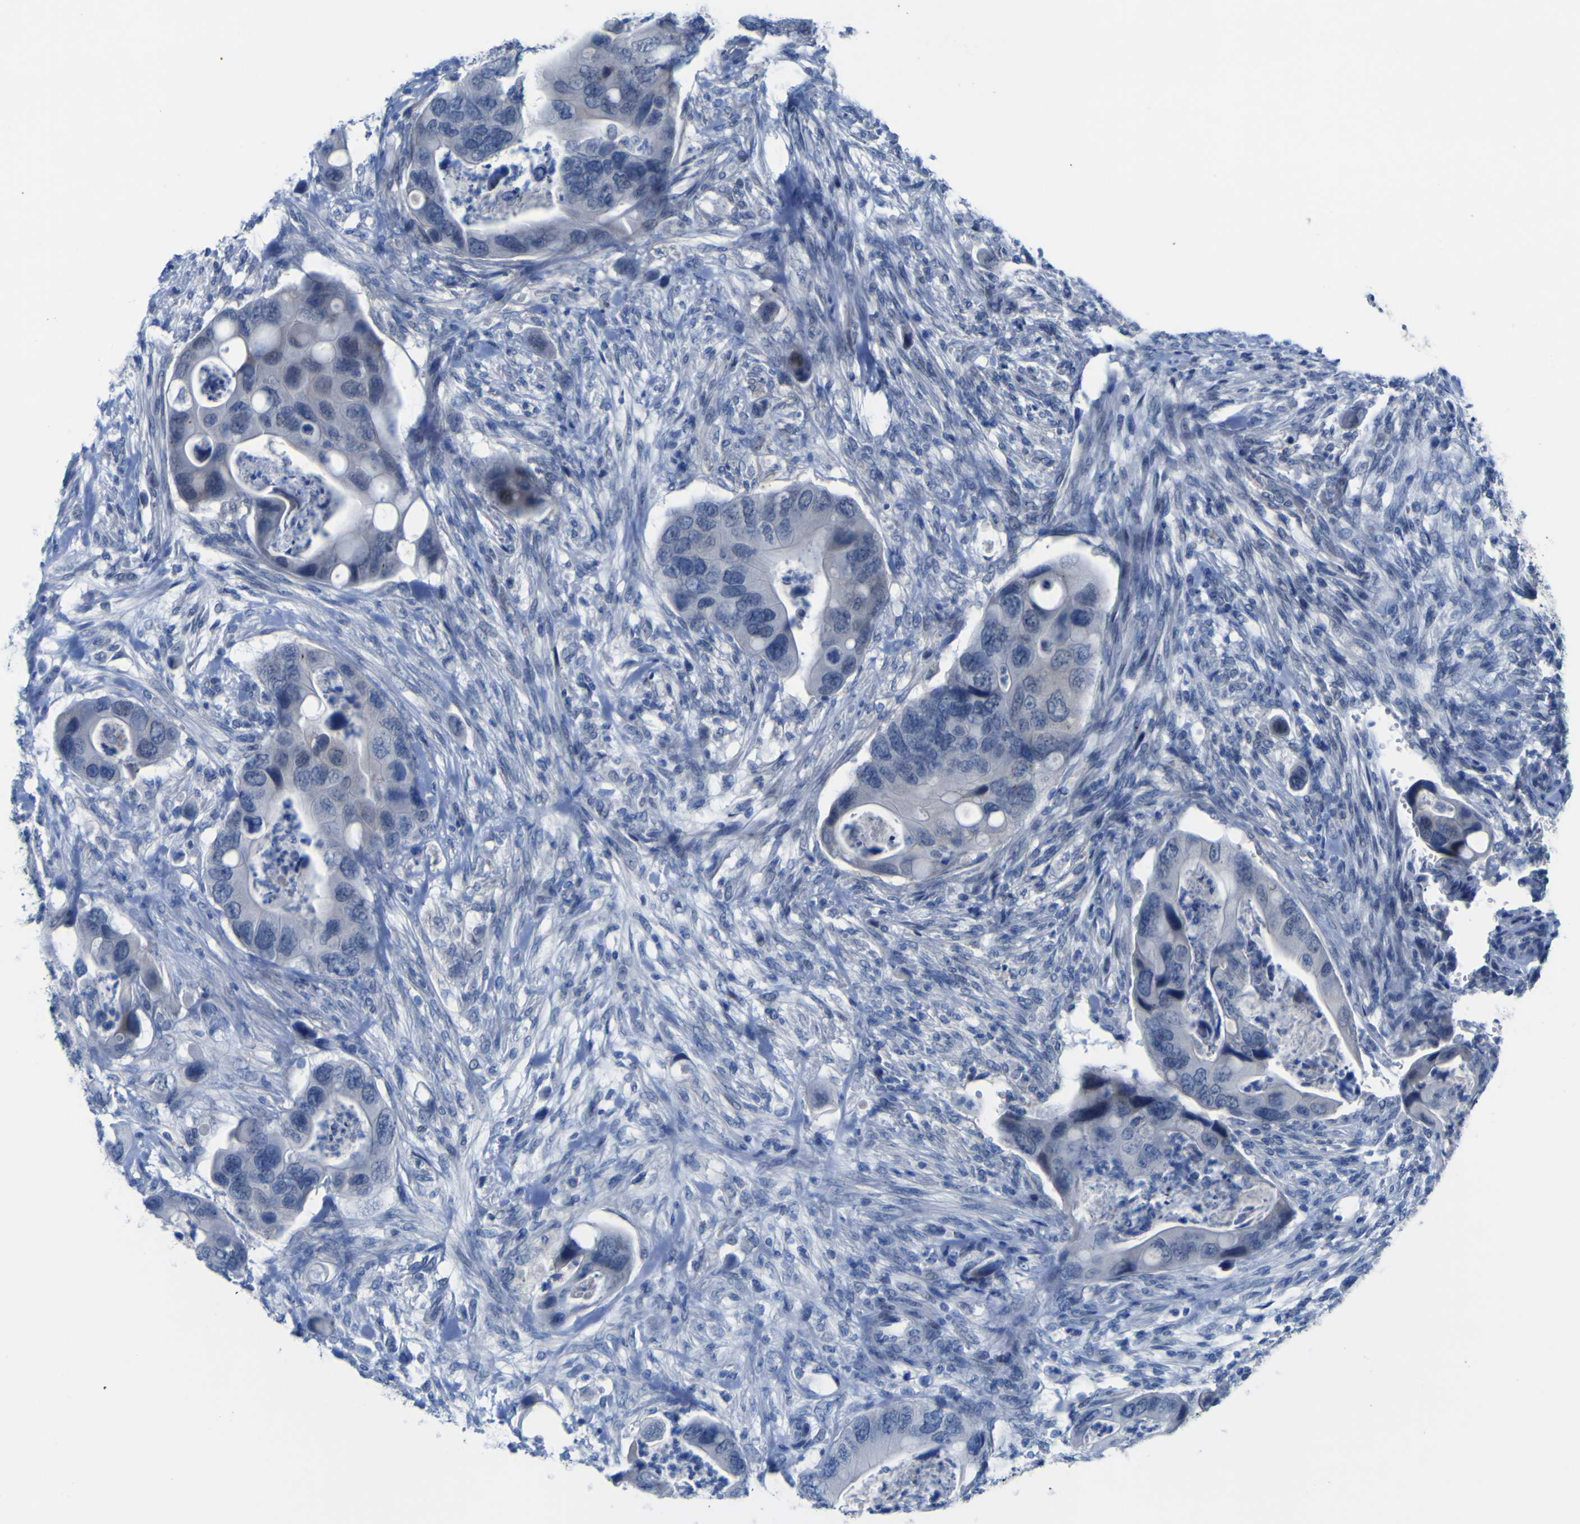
{"staining": {"intensity": "negative", "quantity": "none", "location": "none"}, "tissue": "colorectal cancer", "cell_type": "Tumor cells", "image_type": "cancer", "snomed": [{"axis": "morphology", "description": "Adenocarcinoma, NOS"}, {"axis": "topography", "description": "Rectum"}], "caption": "Tumor cells show no significant staining in colorectal adenocarcinoma. The staining was performed using DAB (3,3'-diaminobenzidine) to visualize the protein expression in brown, while the nuclei were stained in blue with hematoxylin (Magnification: 20x).", "gene": "NAV1", "patient": {"sex": "female", "age": 57}}